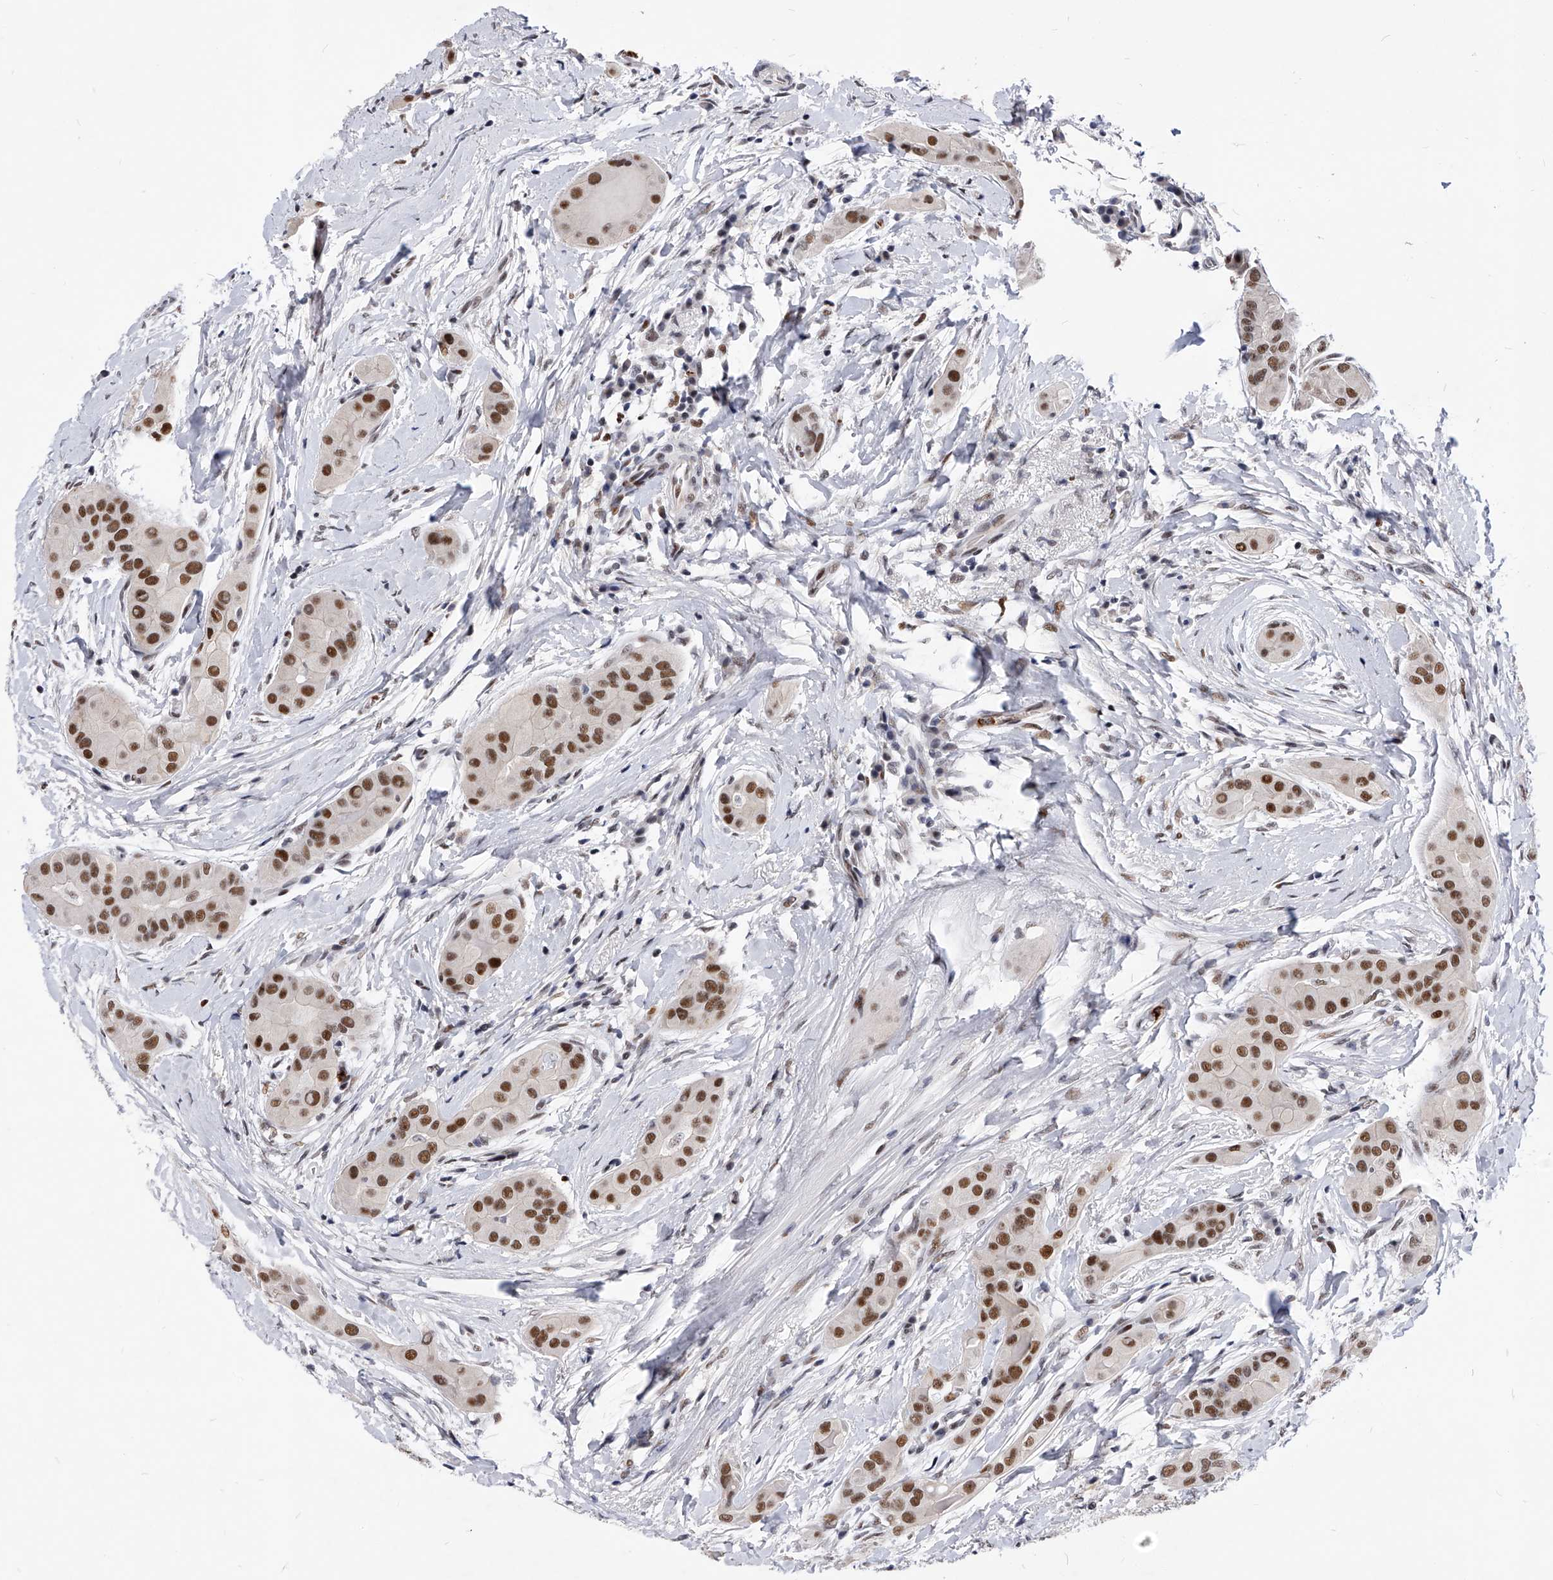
{"staining": {"intensity": "moderate", "quantity": ">75%", "location": "nuclear"}, "tissue": "thyroid cancer", "cell_type": "Tumor cells", "image_type": "cancer", "snomed": [{"axis": "morphology", "description": "Papillary adenocarcinoma, NOS"}, {"axis": "topography", "description": "Thyroid gland"}], "caption": "A high-resolution histopathology image shows immunohistochemistry (IHC) staining of thyroid cancer (papillary adenocarcinoma), which reveals moderate nuclear expression in about >75% of tumor cells.", "gene": "TESK2", "patient": {"sex": "male", "age": 33}}